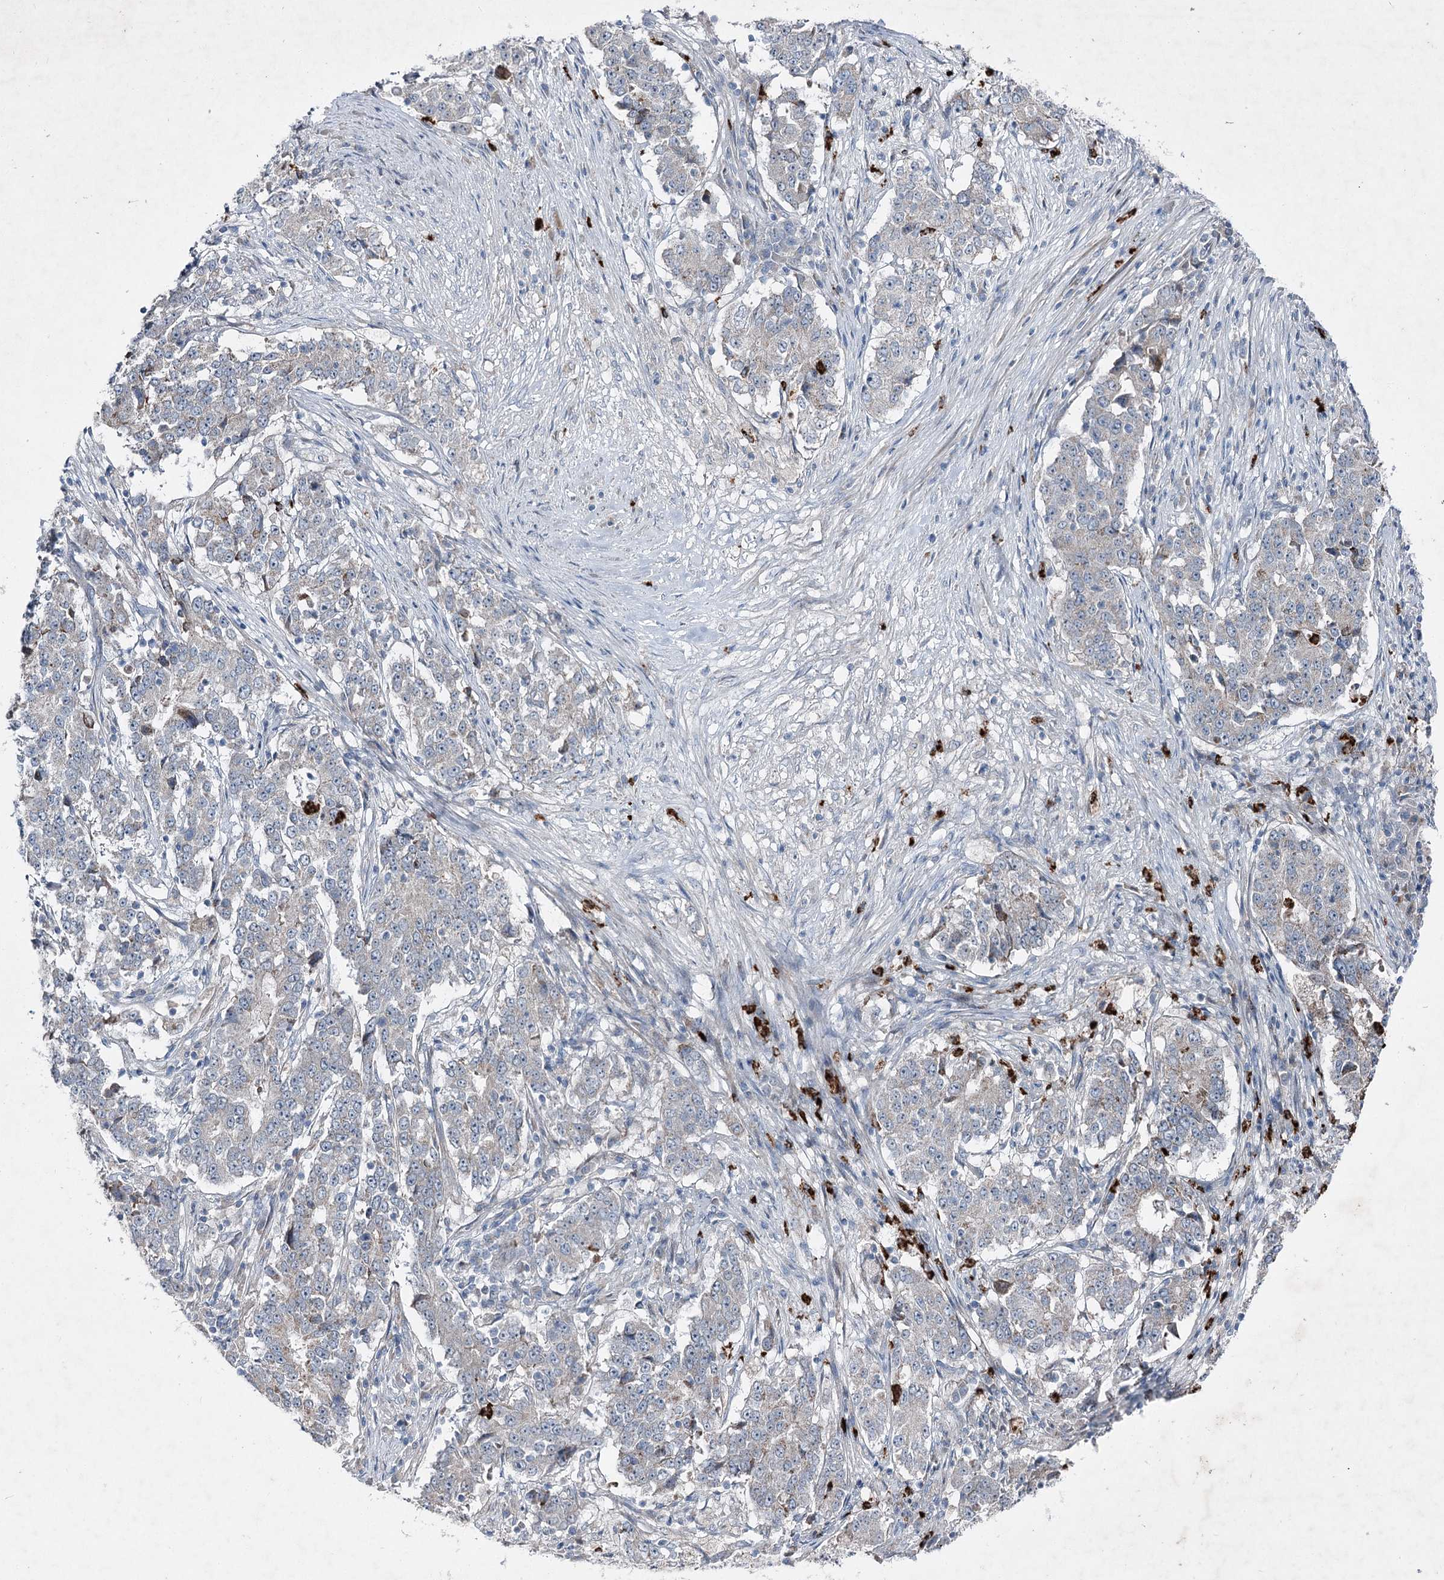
{"staining": {"intensity": "negative", "quantity": "none", "location": "none"}, "tissue": "stomach cancer", "cell_type": "Tumor cells", "image_type": "cancer", "snomed": [{"axis": "morphology", "description": "Adenocarcinoma, NOS"}, {"axis": "topography", "description": "Stomach"}], "caption": "Stomach adenocarcinoma was stained to show a protein in brown. There is no significant expression in tumor cells. (Brightfield microscopy of DAB IHC at high magnification).", "gene": "PLA2G12A", "patient": {"sex": "male", "age": 59}}